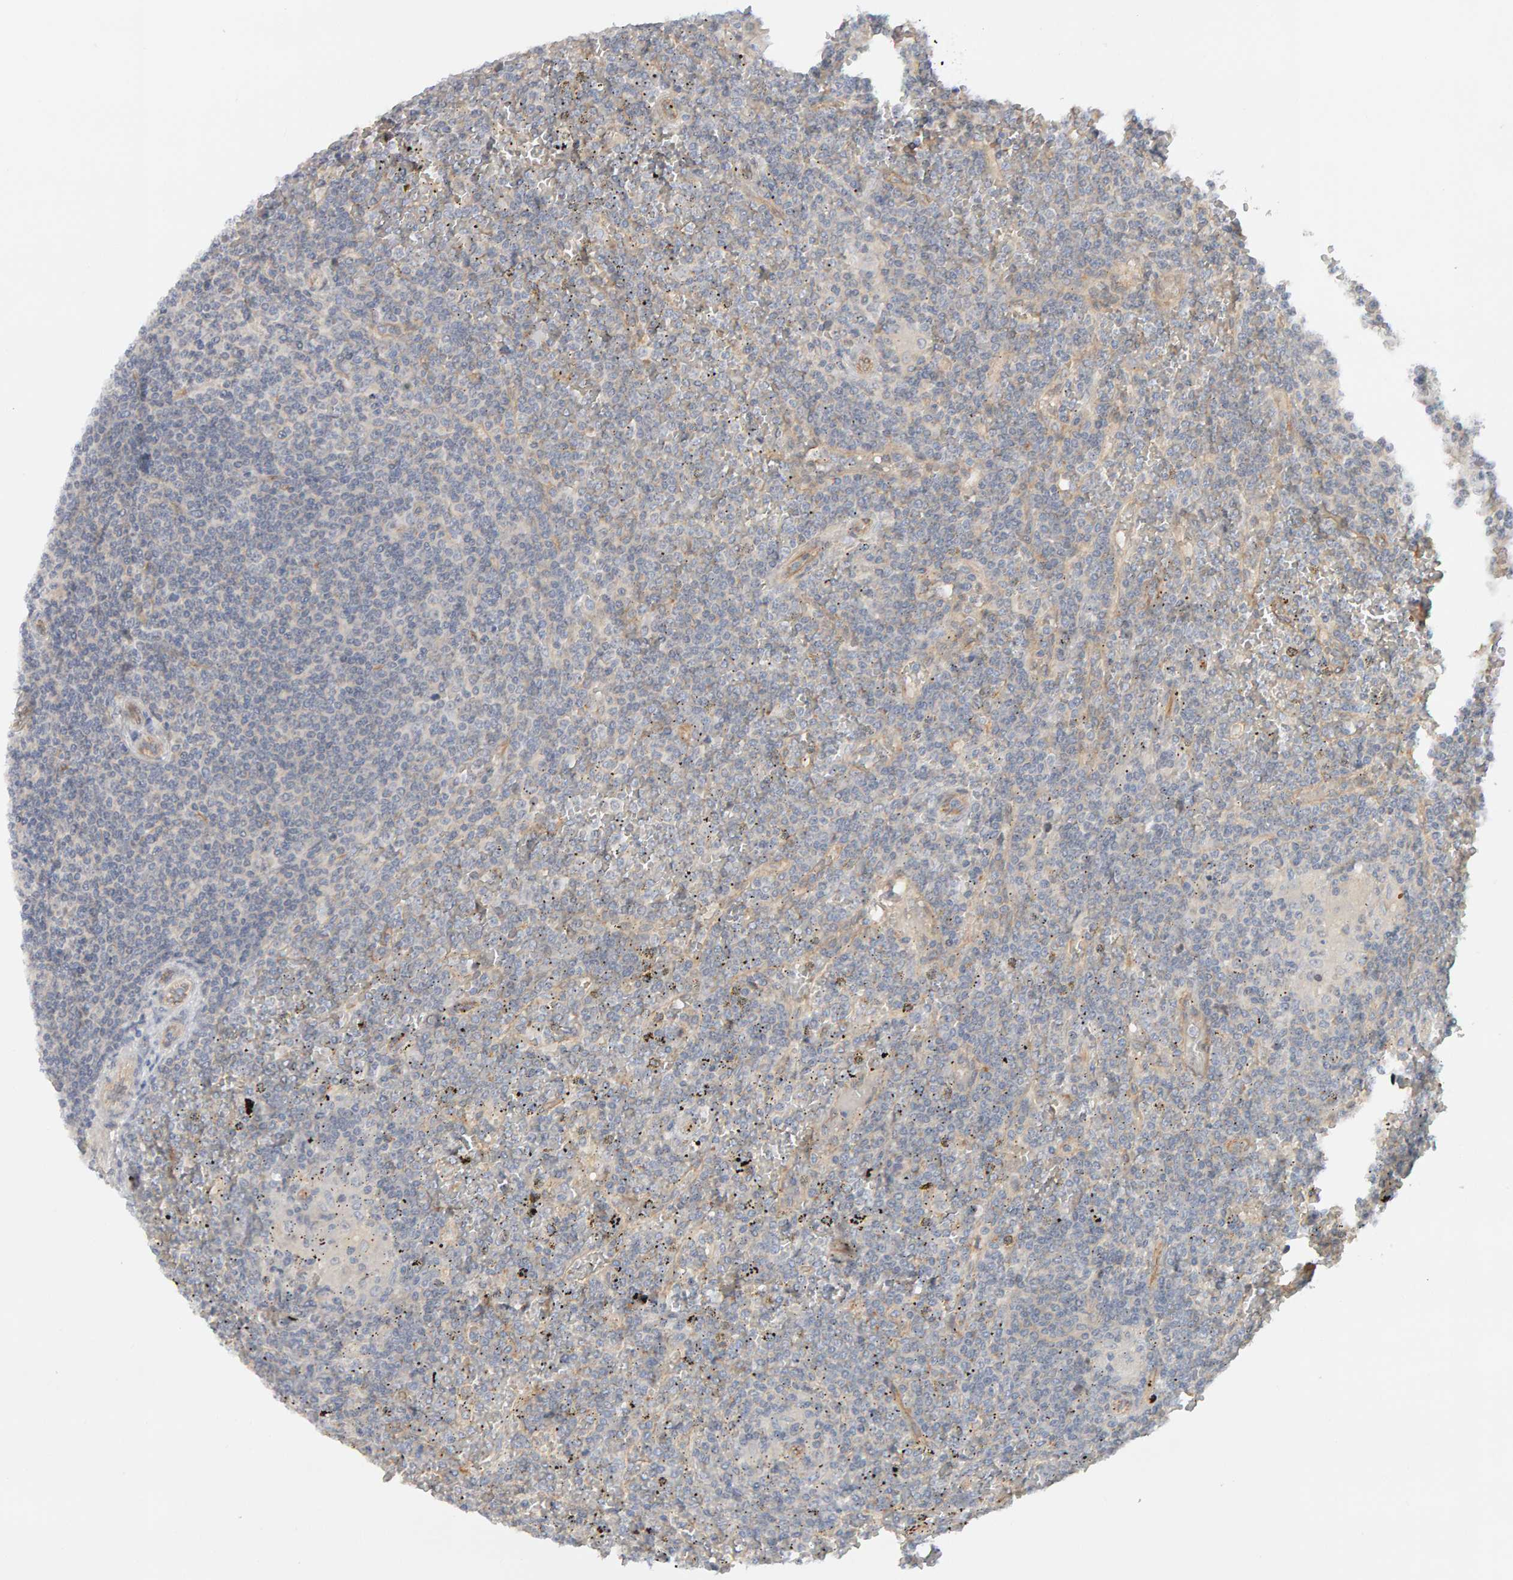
{"staining": {"intensity": "negative", "quantity": "none", "location": "none"}, "tissue": "lymphoma", "cell_type": "Tumor cells", "image_type": "cancer", "snomed": [{"axis": "morphology", "description": "Malignant lymphoma, non-Hodgkin's type, Low grade"}, {"axis": "topography", "description": "Spleen"}], "caption": "Tumor cells are negative for protein expression in human low-grade malignant lymphoma, non-Hodgkin's type. Nuclei are stained in blue.", "gene": "PPP1R16A", "patient": {"sex": "female", "age": 19}}